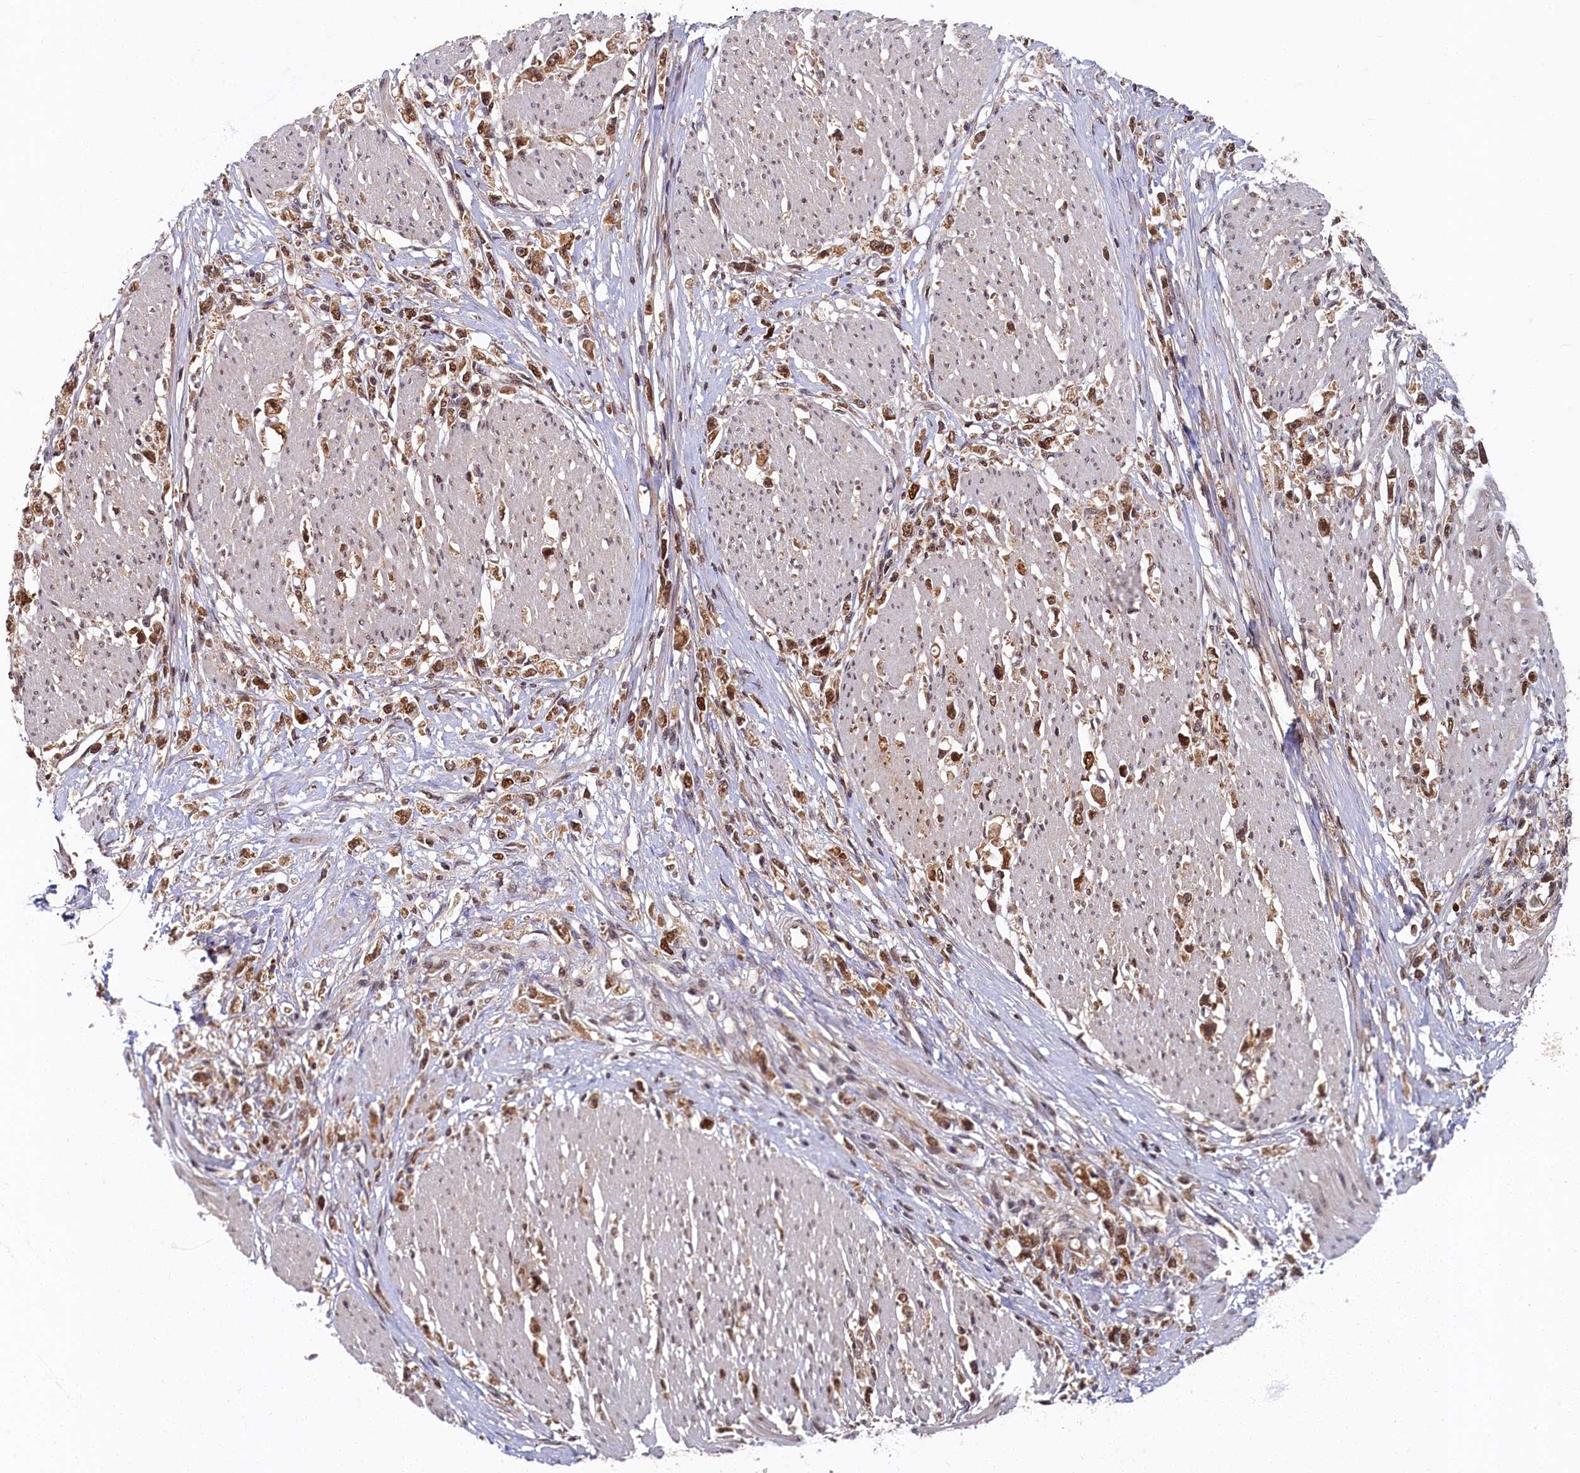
{"staining": {"intensity": "moderate", "quantity": ">75%", "location": "cytoplasmic/membranous,nuclear"}, "tissue": "stomach cancer", "cell_type": "Tumor cells", "image_type": "cancer", "snomed": [{"axis": "morphology", "description": "Adenocarcinoma, NOS"}, {"axis": "topography", "description": "Stomach"}], "caption": "A photomicrograph of adenocarcinoma (stomach) stained for a protein shows moderate cytoplasmic/membranous and nuclear brown staining in tumor cells. (DAB (3,3'-diaminobenzidine) IHC, brown staining for protein, blue staining for nuclei).", "gene": "BRCA1", "patient": {"sex": "female", "age": 59}}